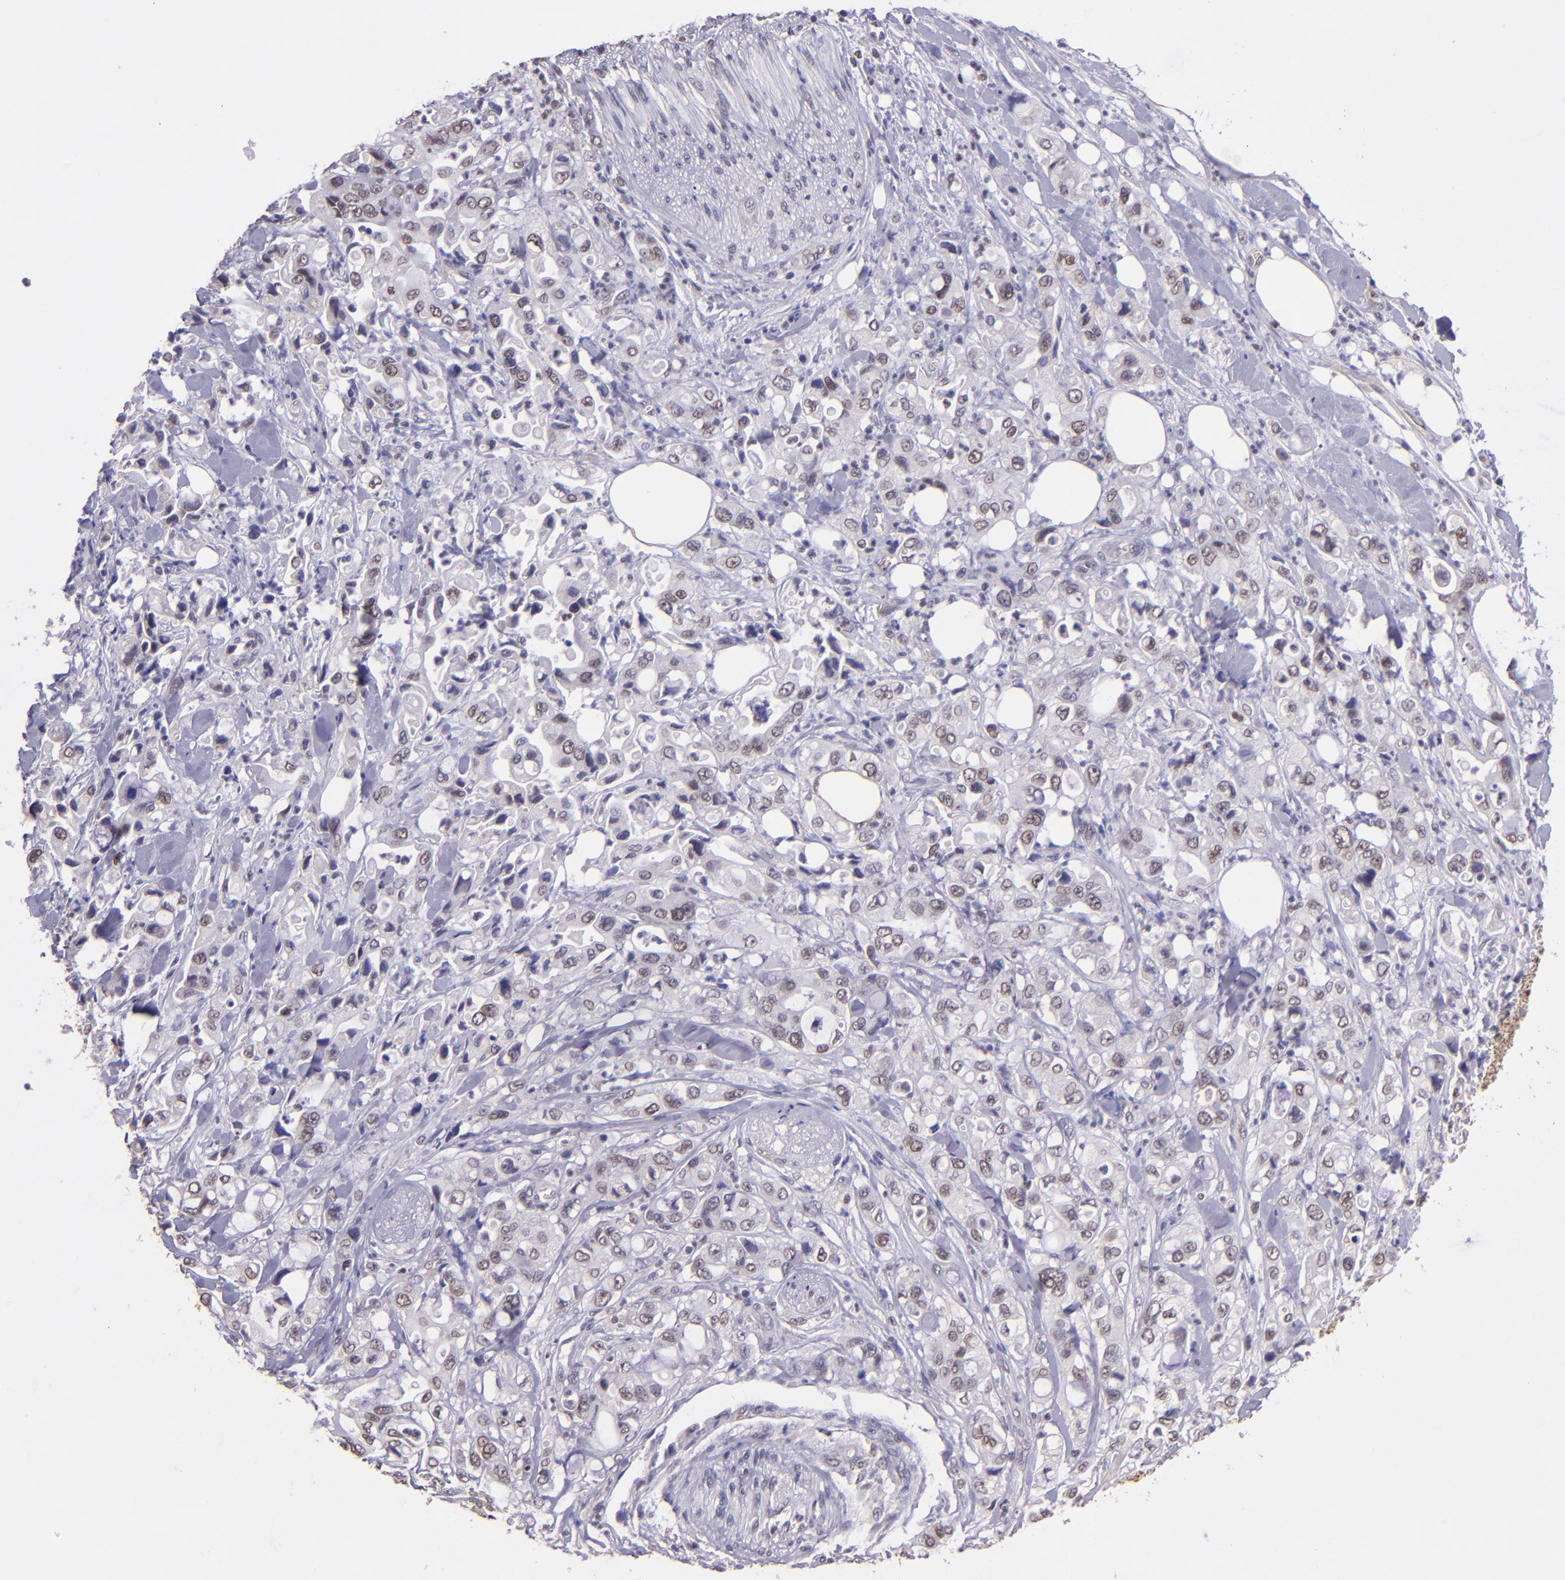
{"staining": {"intensity": "weak", "quantity": "<25%", "location": "nuclear"}, "tissue": "pancreatic cancer", "cell_type": "Tumor cells", "image_type": "cancer", "snomed": [{"axis": "morphology", "description": "Adenocarcinoma, NOS"}, {"axis": "topography", "description": "Pancreas"}], "caption": "This is an IHC histopathology image of pancreatic cancer (adenocarcinoma). There is no staining in tumor cells.", "gene": "ELF1", "patient": {"sex": "male", "age": 70}}